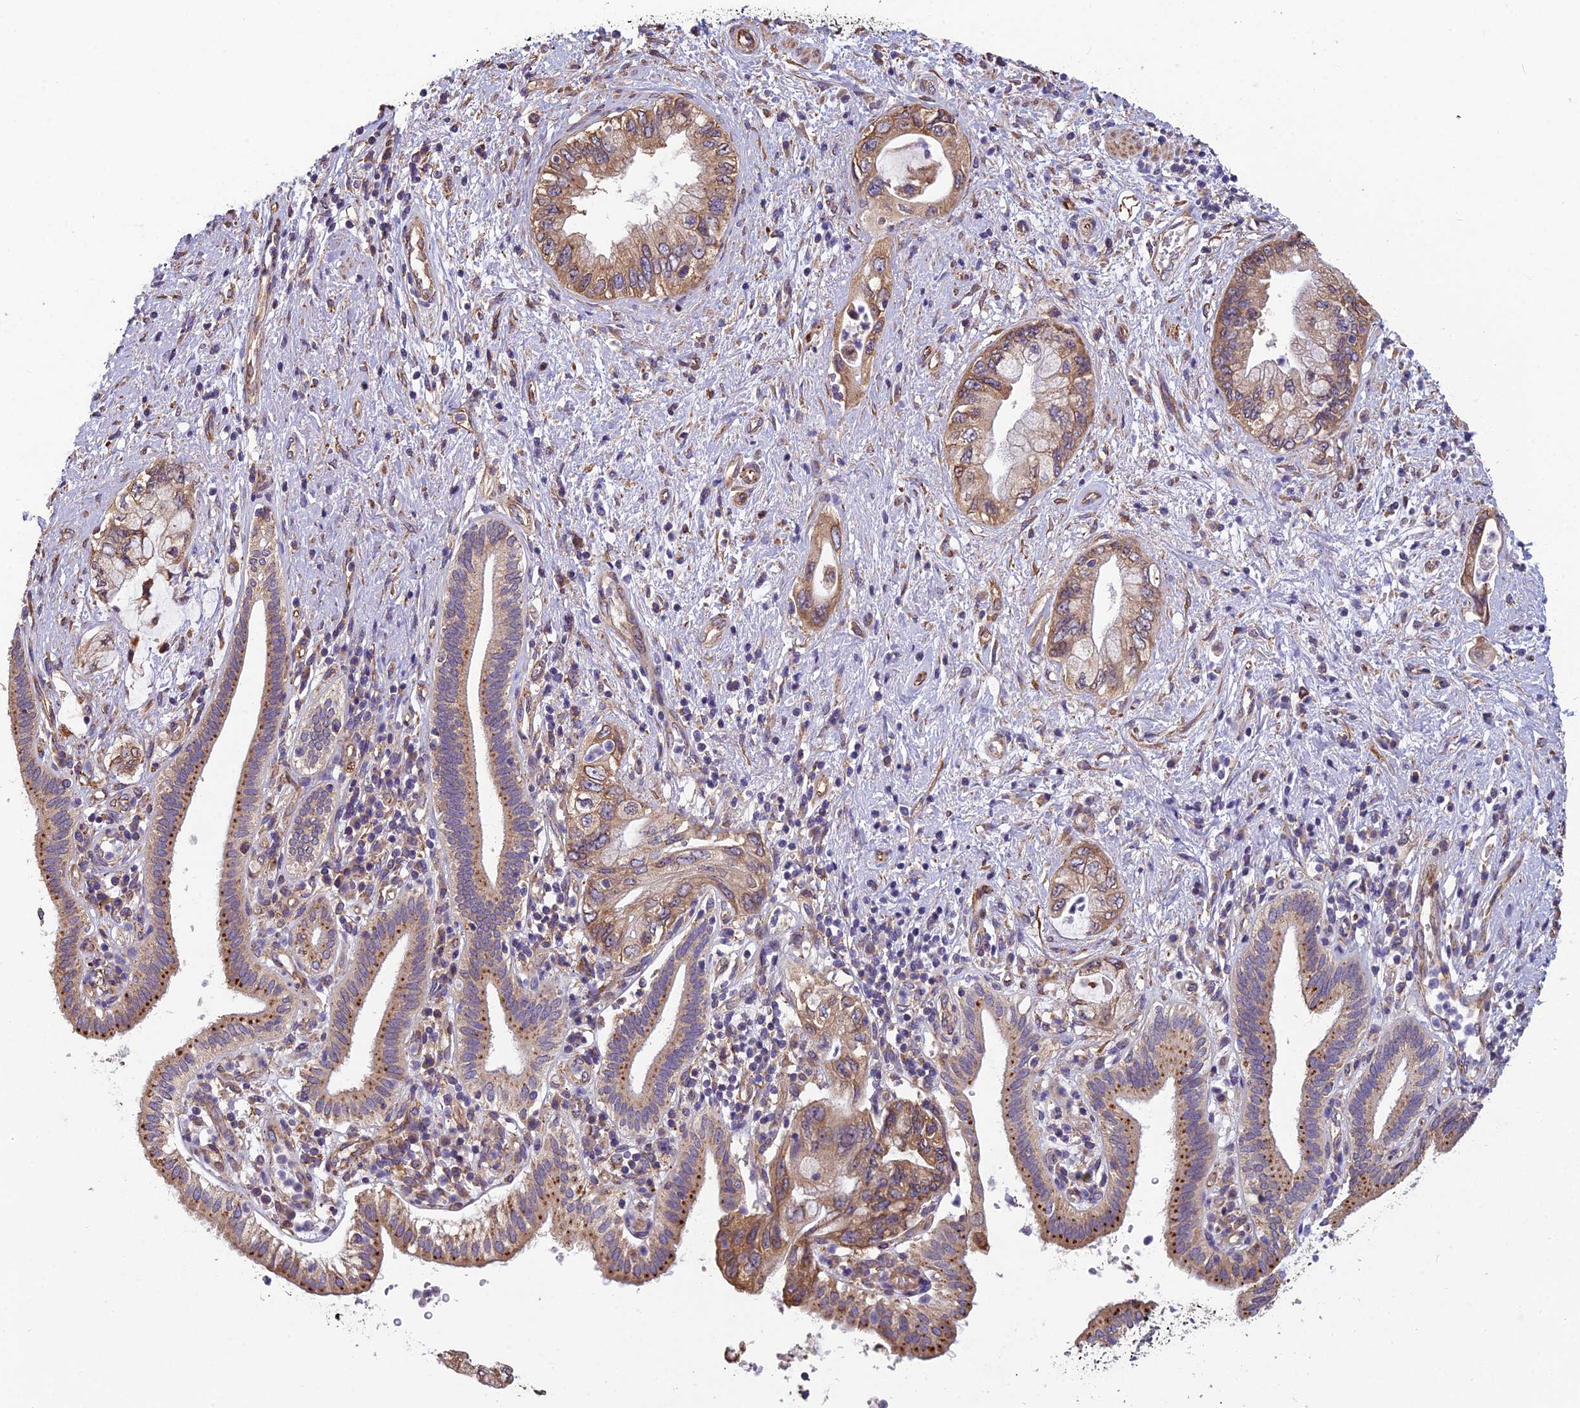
{"staining": {"intensity": "moderate", "quantity": ">75%", "location": "cytoplasmic/membranous"}, "tissue": "pancreatic cancer", "cell_type": "Tumor cells", "image_type": "cancer", "snomed": [{"axis": "morphology", "description": "Adenocarcinoma, NOS"}, {"axis": "topography", "description": "Pancreas"}], "caption": "This is a photomicrograph of immunohistochemistry (IHC) staining of pancreatic cancer, which shows moderate expression in the cytoplasmic/membranous of tumor cells.", "gene": "SPDL1", "patient": {"sex": "female", "age": 73}}